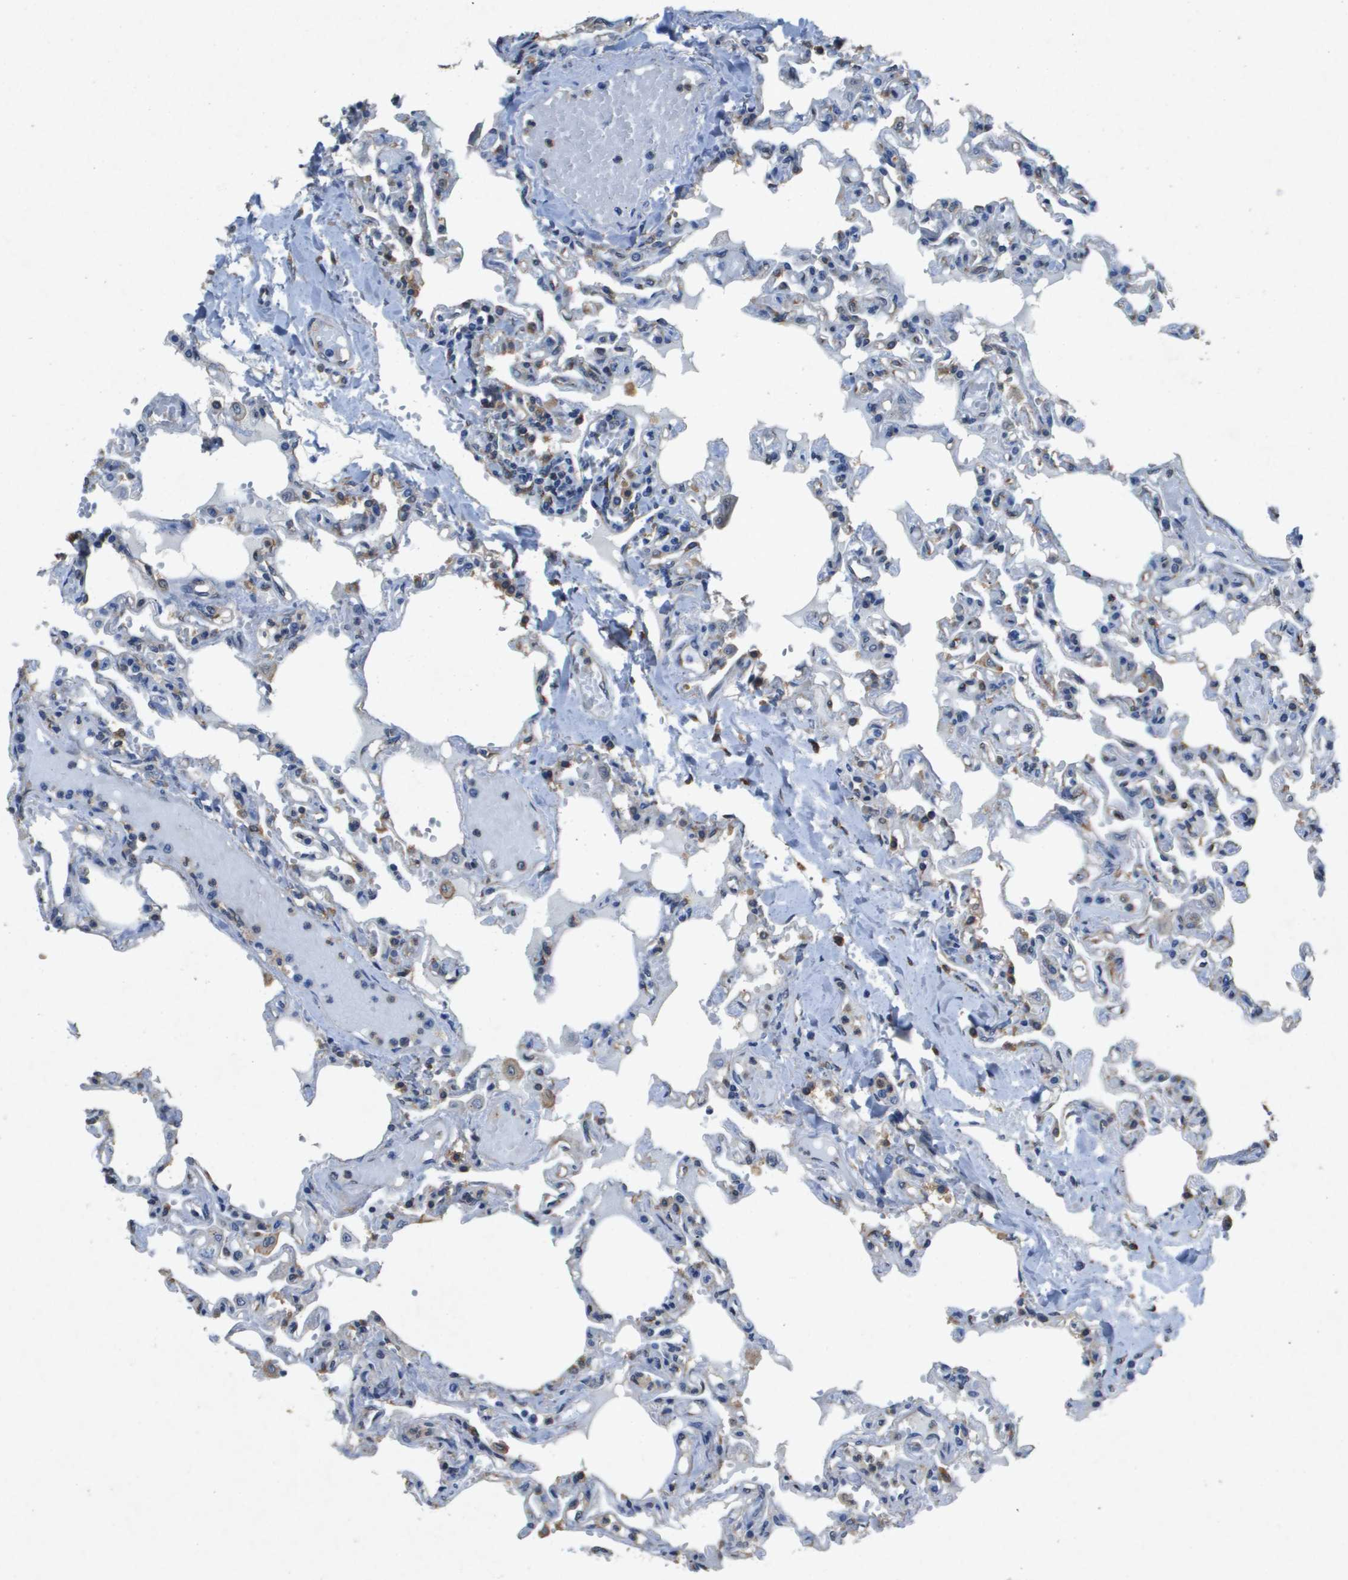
{"staining": {"intensity": "weak", "quantity": "<25%", "location": "cytoplasmic/membranous"}, "tissue": "lung", "cell_type": "Alveolar cells", "image_type": "normal", "snomed": [{"axis": "morphology", "description": "Normal tissue, NOS"}, {"axis": "topography", "description": "Lung"}], "caption": "Alveolar cells show no significant protein expression in benign lung.", "gene": "PTPRT", "patient": {"sex": "male", "age": 21}}